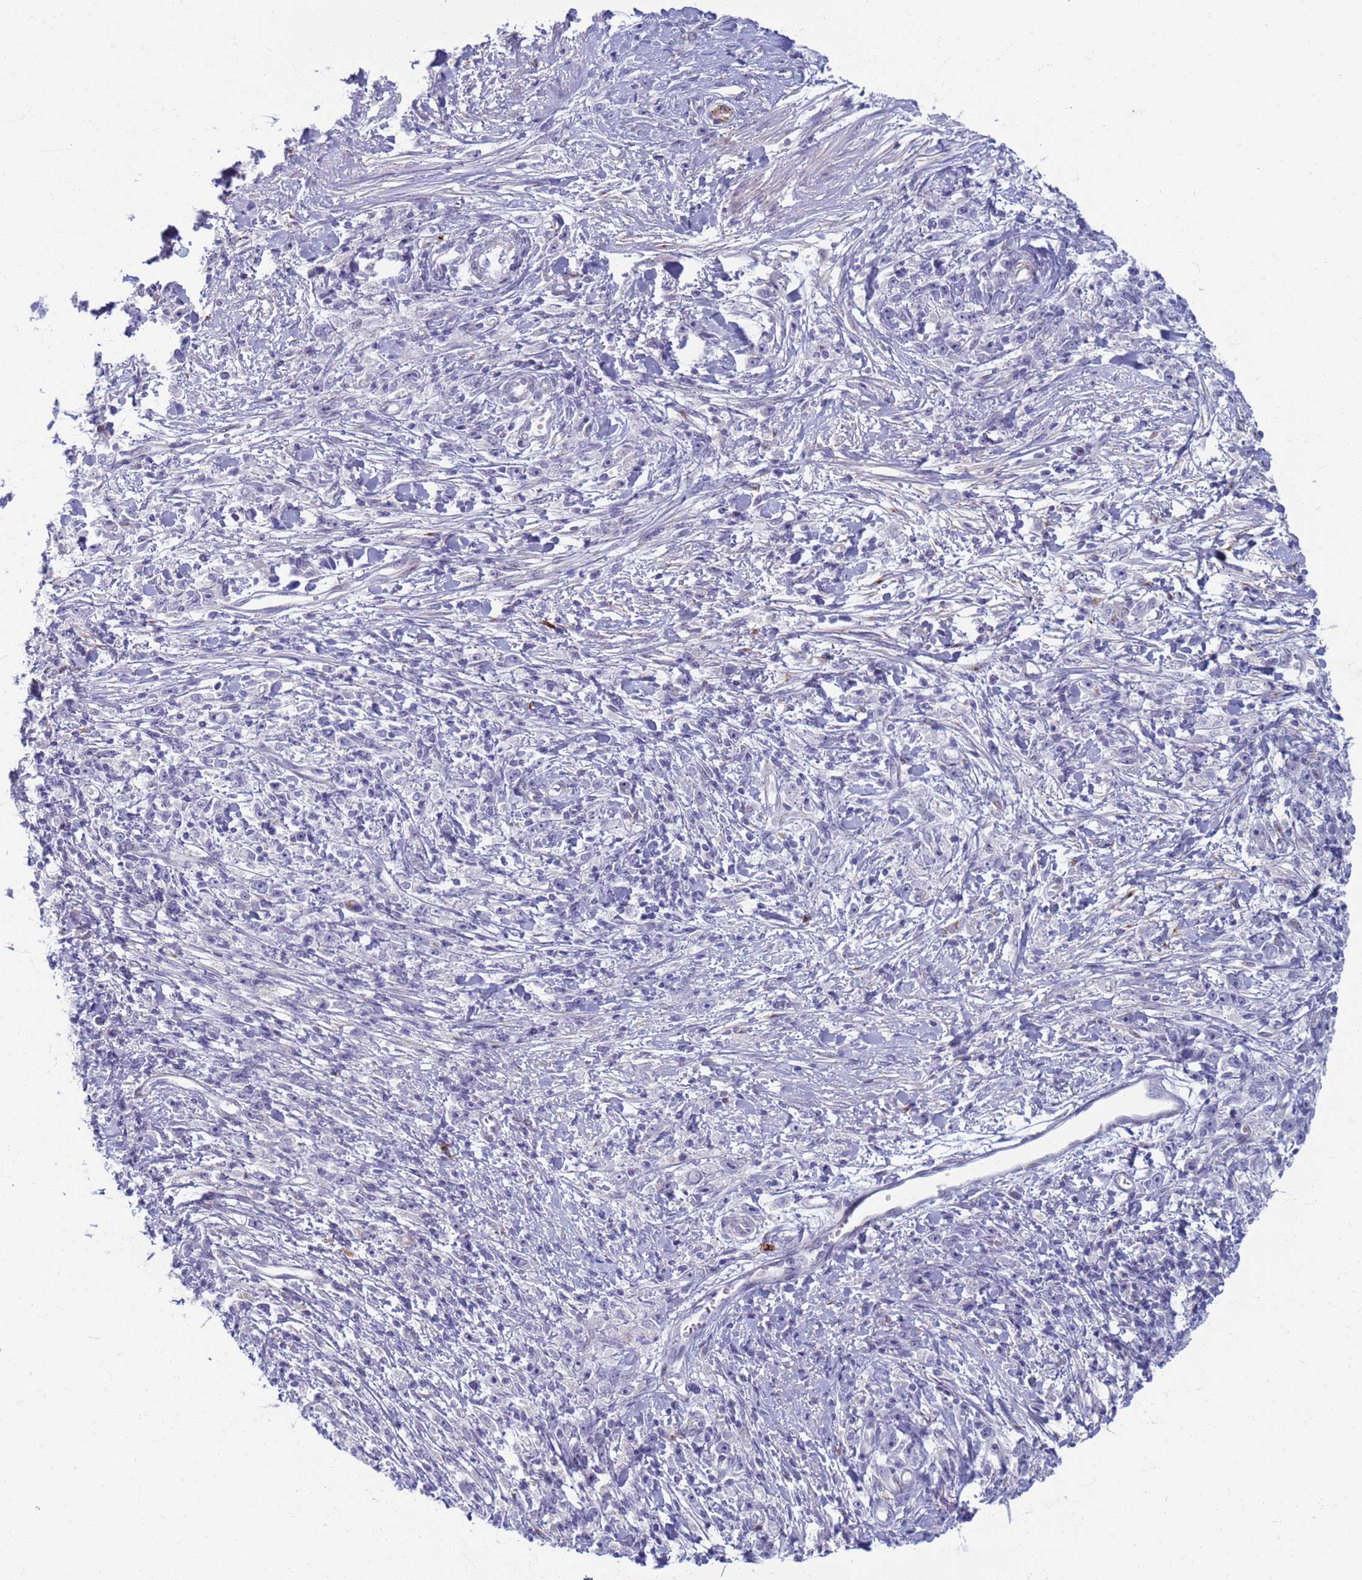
{"staining": {"intensity": "negative", "quantity": "none", "location": "none"}, "tissue": "stomach cancer", "cell_type": "Tumor cells", "image_type": "cancer", "snomed": [{"axis": "morphology", "description": "Adenocarcinoma, NOS"}, {"axis": "topography", "description": "Stomach"}], "caption": "Immunohistochemistry (IHC) of stomach cancer (adenocarcinoma) reveals no staining in tumor cells.", "gene": "CLCA2", "patient": {"sex": "female", "age": 59}}